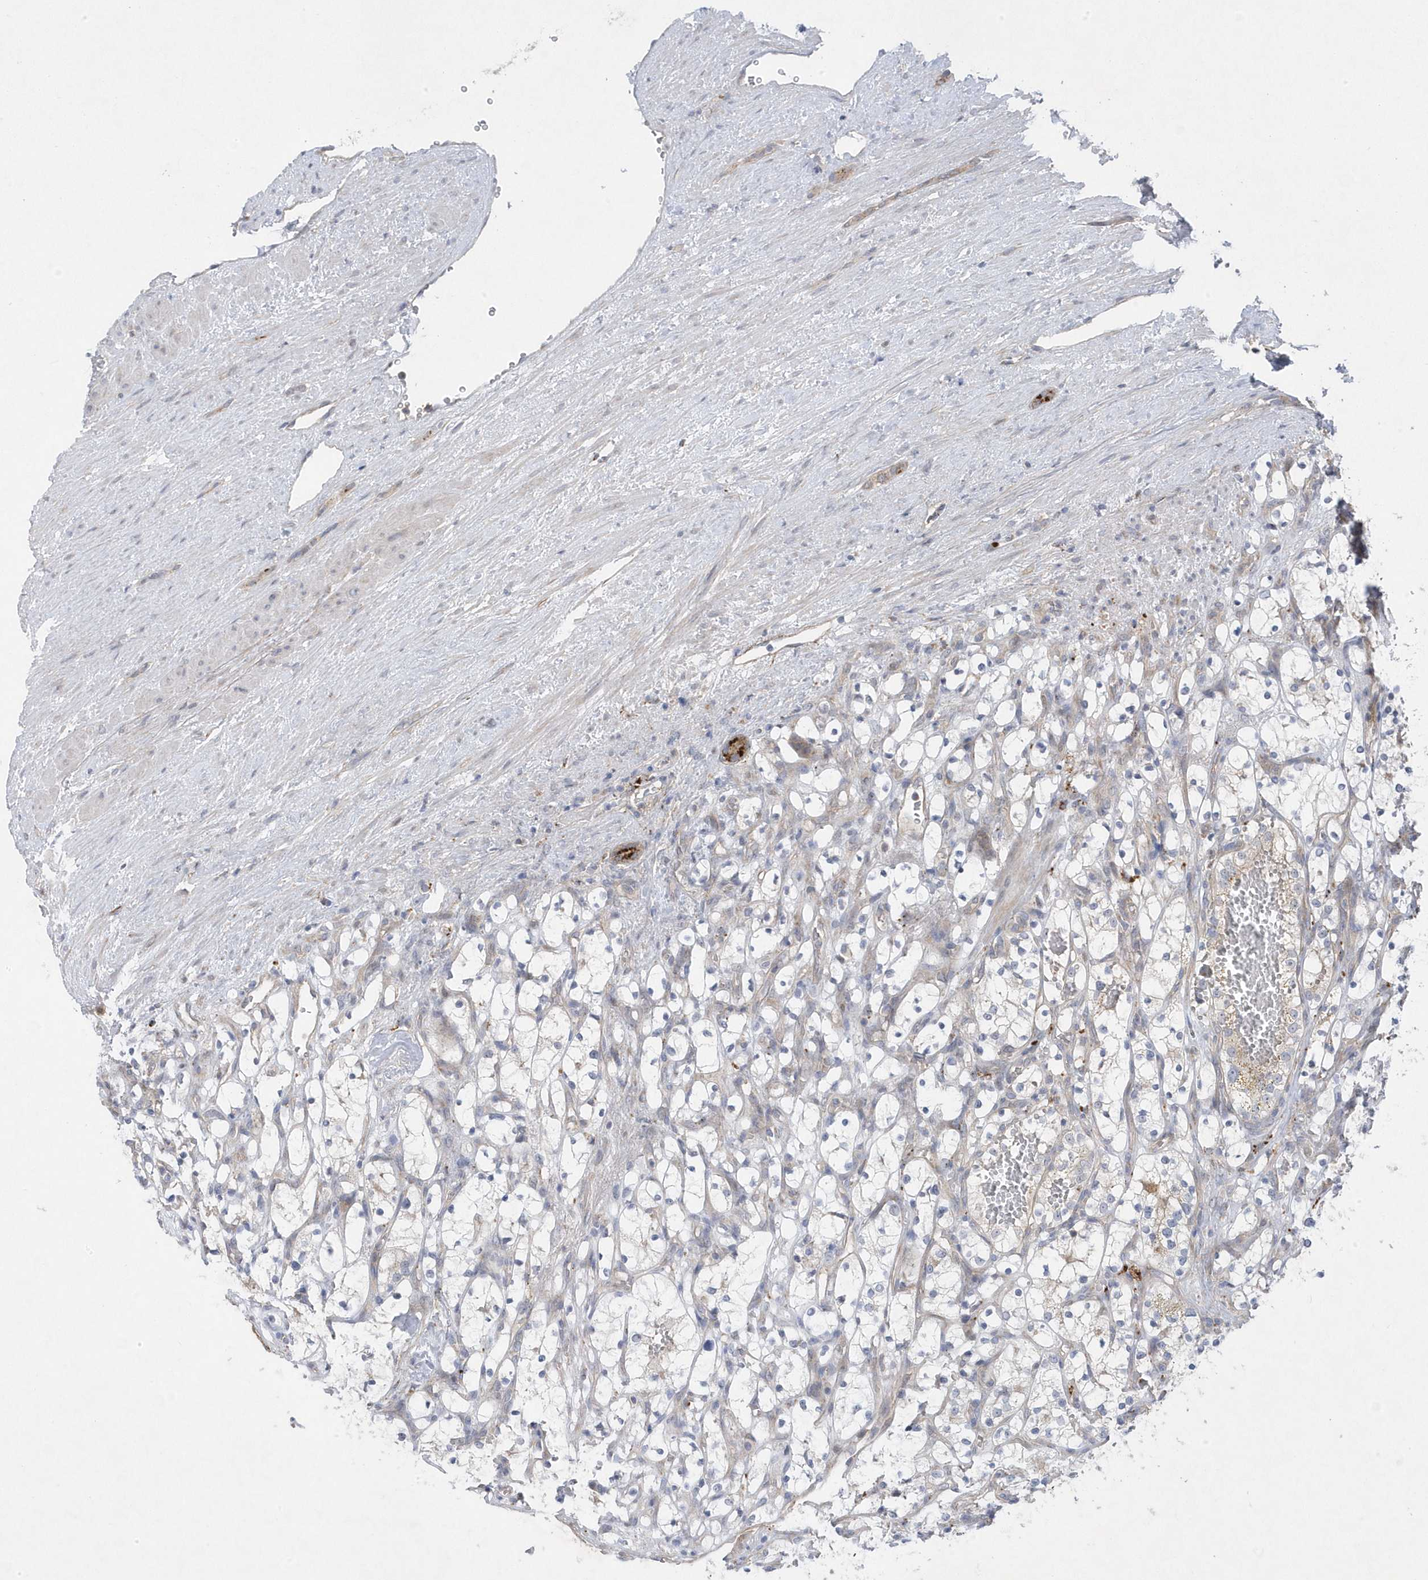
{"staining": {"intensity": "negative", "quantity": "none", "location": "none"}, "tissue": "renal cancer", "cell_type": "Tumor cells", "image_type": "cancer", "snomed": [{"axis": "morphology", "description": "Adenocarcinoma, NOS"}, {"axis": "topography", "description": "Kidney"}], "caption": "Immunohistochemistry (IHC) image of human renal cancer stained for a protein (brown), which displays no expression in tumor cells. Nuclei are stained in blue.", "gene": "ANAPC1", "patient": {"sex": "female", "age": 69}}